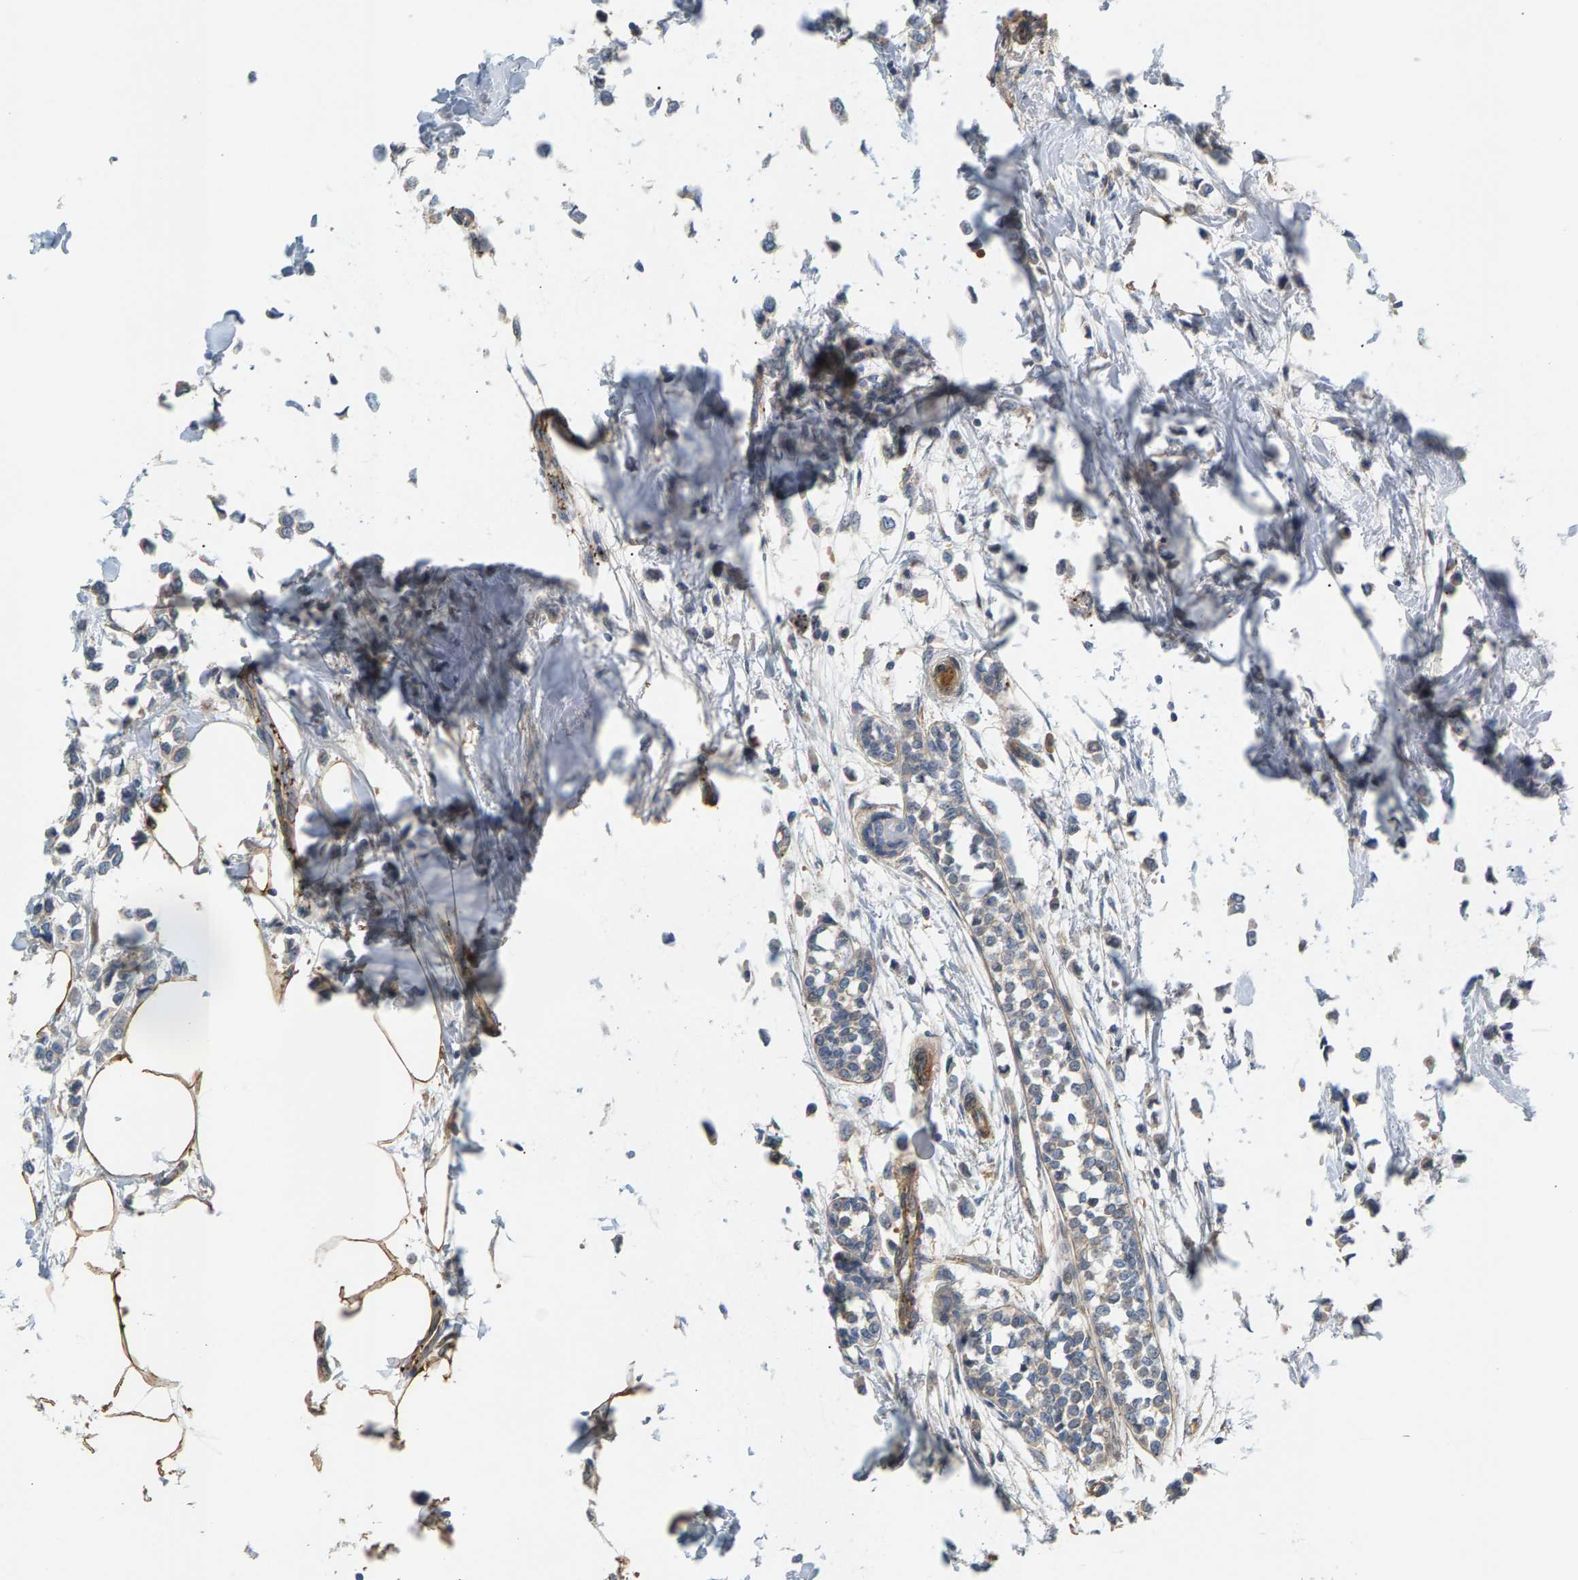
{"staining": {"intensity": "weak", "quantity": "<25%", "location": "cytoplasmic/membranous"}, "tissue": "breast cancer", "cell_type": "Tumor cells", "image_type": "cancer", "snomed": [{"axis": "morphology", "description": "Lobular carcinoma"}, {"axis": "topography", "description": "Breast"}], "caption": "Immunohistochemistry (IHC) of breast cancer exhibits no staining in tumor cells. (DAB (3,3'-diaminobenzidine) immunohistochemistry, high magnification).", "gene": "KRTAP27-1", "patient": {"sex": "female", "age": 51}}